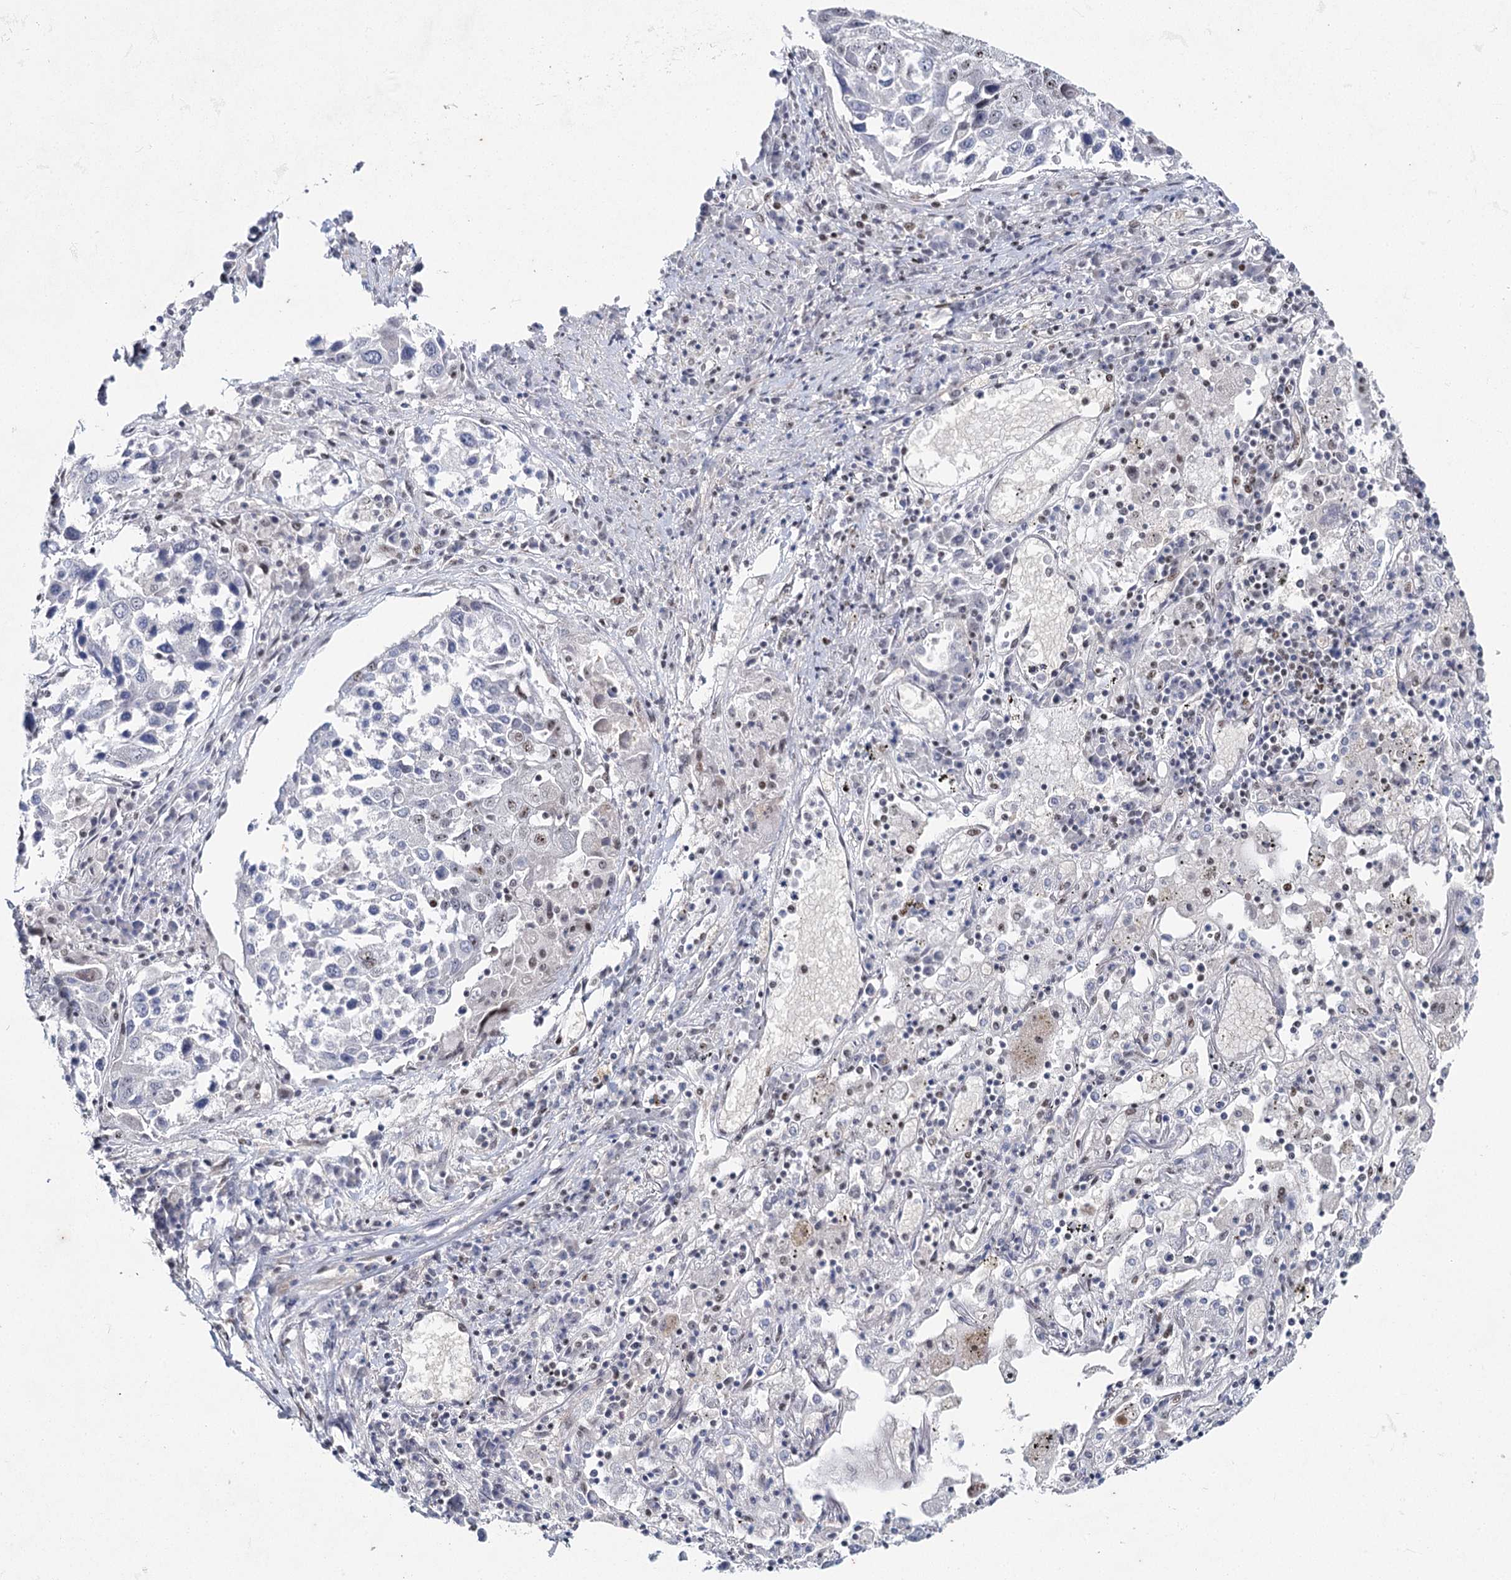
{"staining": {"intensity": "moderate", "quantity": "<25%", "location": "nuclear"}, "tissue": "lung cancer", "cell_type": "Tumor cells", "image_type": "cancer", "snomed": [{"axis": "morphology", "description": "Squamous cell carcinoma, NOS"}, {"axis": "topography", "description": "Lung"}], "caption": "The immunohistochemical stain shows moderate nuclear positivity in tumor cells of lung cancer tissue. Ihc stains the protein of interest in brown and the nuclei are stained blue.", "gene": "SCAF8", "patient": {"sex": "male", "age": 65}}